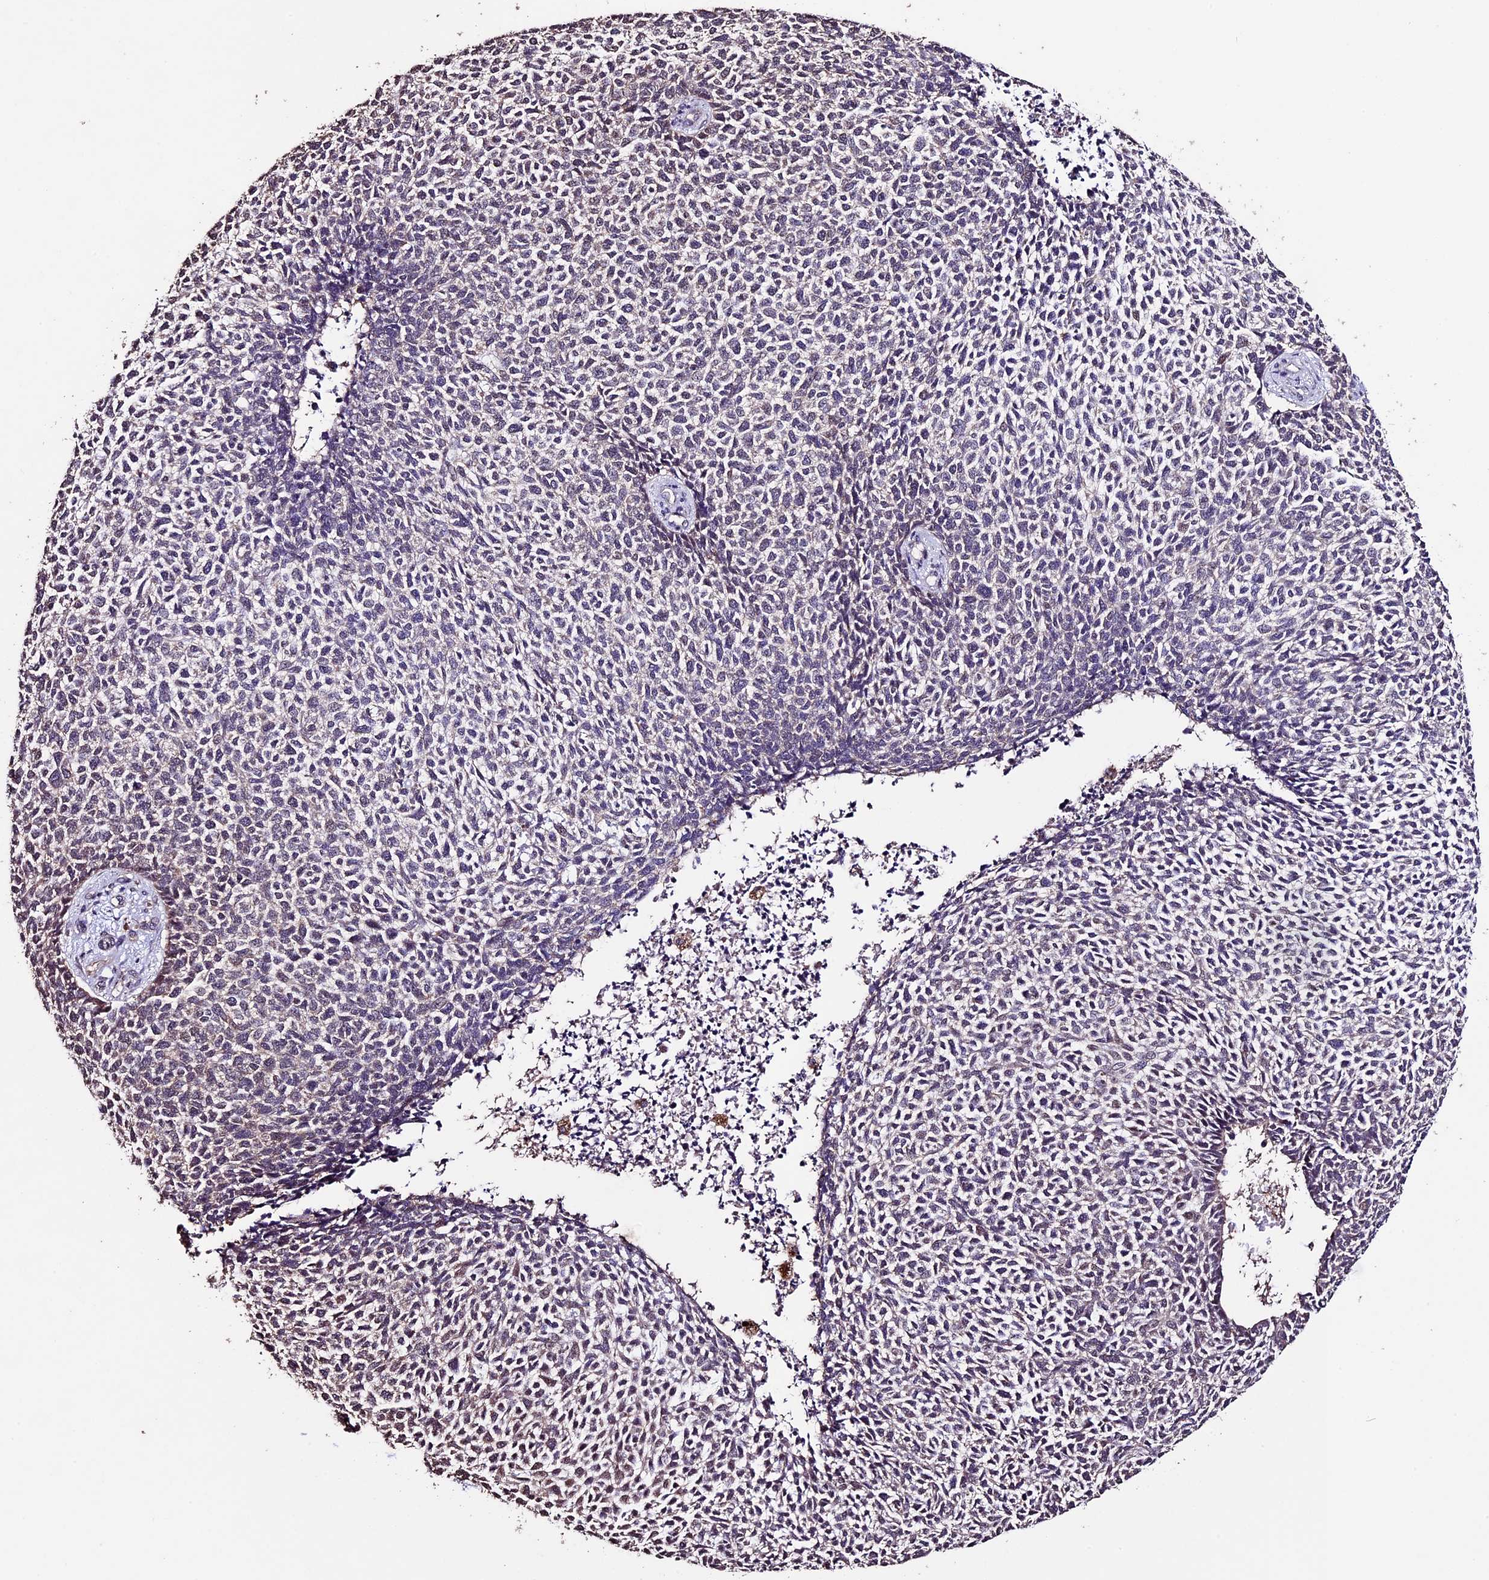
{"staining": {"intensity": "weak", "quantity": "<25%", "location": "cytoplasmic/membranous"}, "tissue": "skin cancer", "cell_type": "Tumor cells", "image_type": "cancer", "snomed": [{"axis": "morphology", "description": "Basal cell carcinoma"}, {"axis": "topography", "description": "Skin"}], "caption": "Immunohistochemistry (IHC) of human skin basal cell carcinoma shows no expression in tumor cells.", "gene": "DIS3L", "patient": {"sex": "female", "age": 84}}